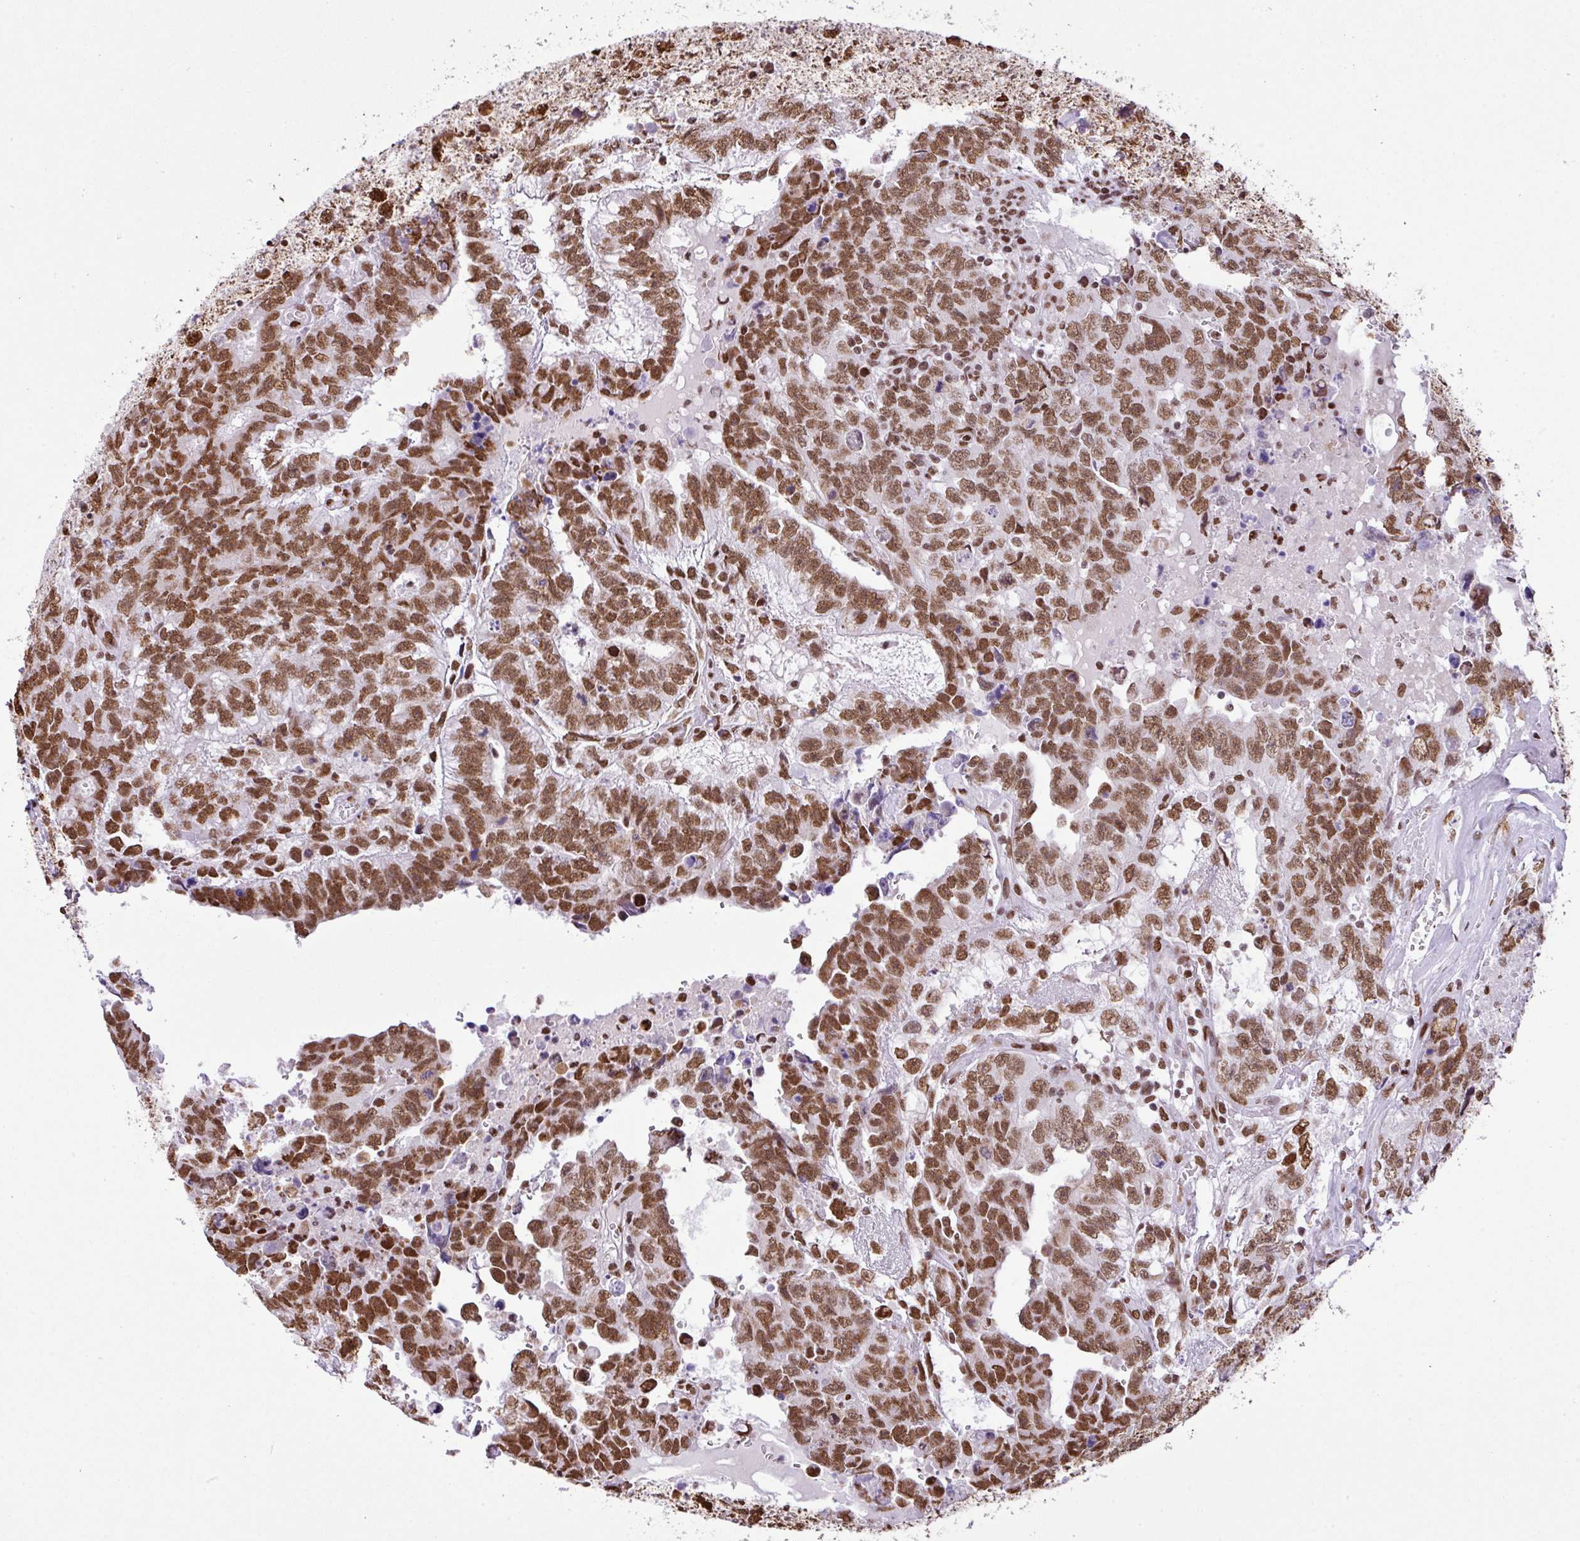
{"staining": {"intensity": "moderate", "quantity": ">75%", "location": "nuclear"}, "tissue": "testis cancer", "cell_type": "Tumor cells", "image_type": "cancer", "snomed": [{"axis": "morphology", "description": "Carcinoma, Embryonal, NOS"}, {"axis": "topography", "description": "Testis"}], "caption": "Immunohistochemistry (IHC) (DAB (3,3'-diaminobenzidine)) staining of testis embryonal carcinoma exhibits moderate nuclear protein positivity in about >75% of tumor cells.", "gene": "RARG", "patient": {"sex": "male", "age": 24}}